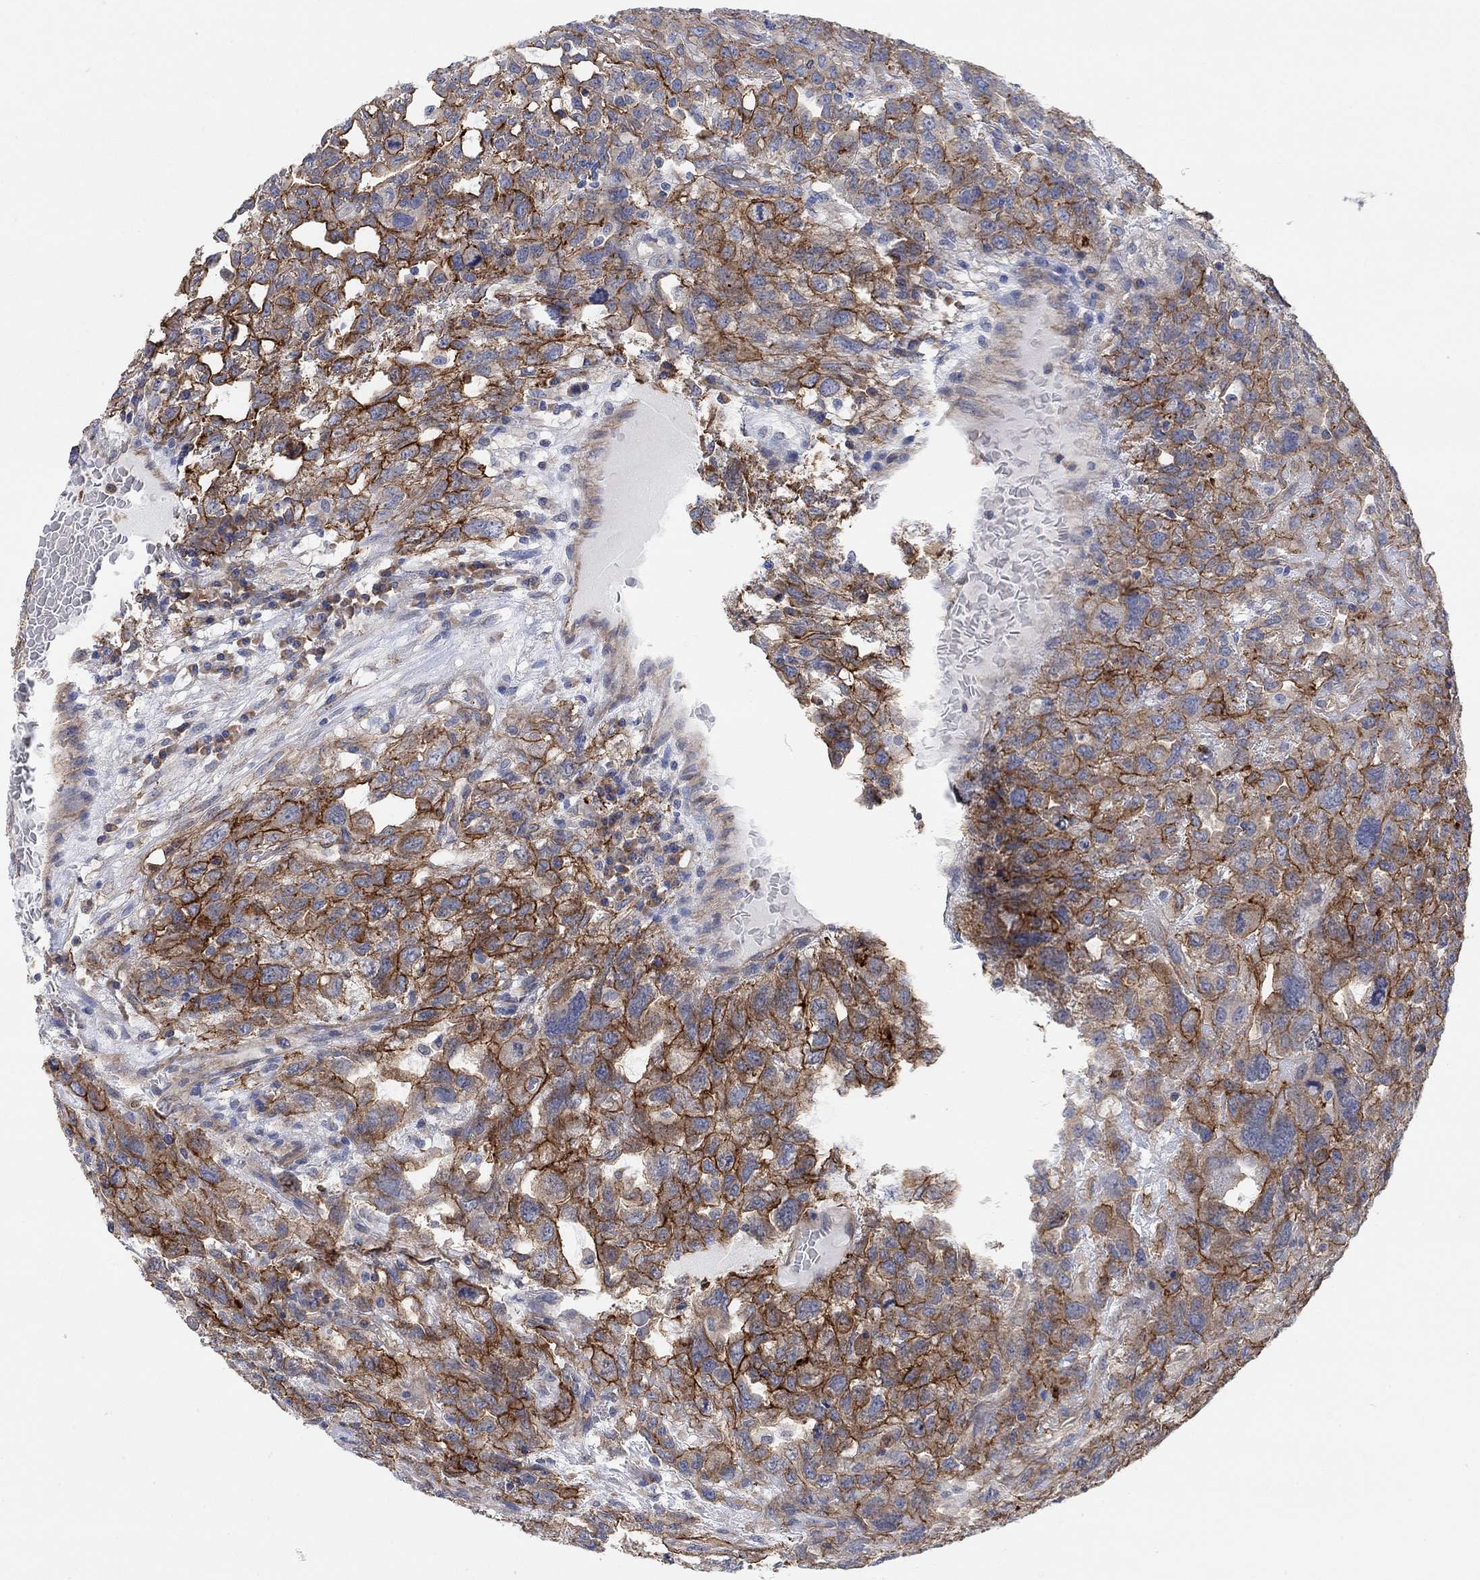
{"staining": {"intensity": "strong", "quantity": "25%-75%", "location": "cytoplasmic/membranous"}, "tissue": "testis cancer", "cell_type": "Tumor cells", "image_type": "cancer", "snomed": [{"axis": "morphology", "description": "Seminoma, NOS"}, {"axis": "topography", "description": "Testis"}], "caption": "Strong cytoplasmic/membranous staining is present in approximately 25%-75% of tumor cells in seminoma (testis). (DAB IHC with brightfield microscopy, high magnification).", "gene": "SYT16", "patient": {"sex": "male", "age": 52}}